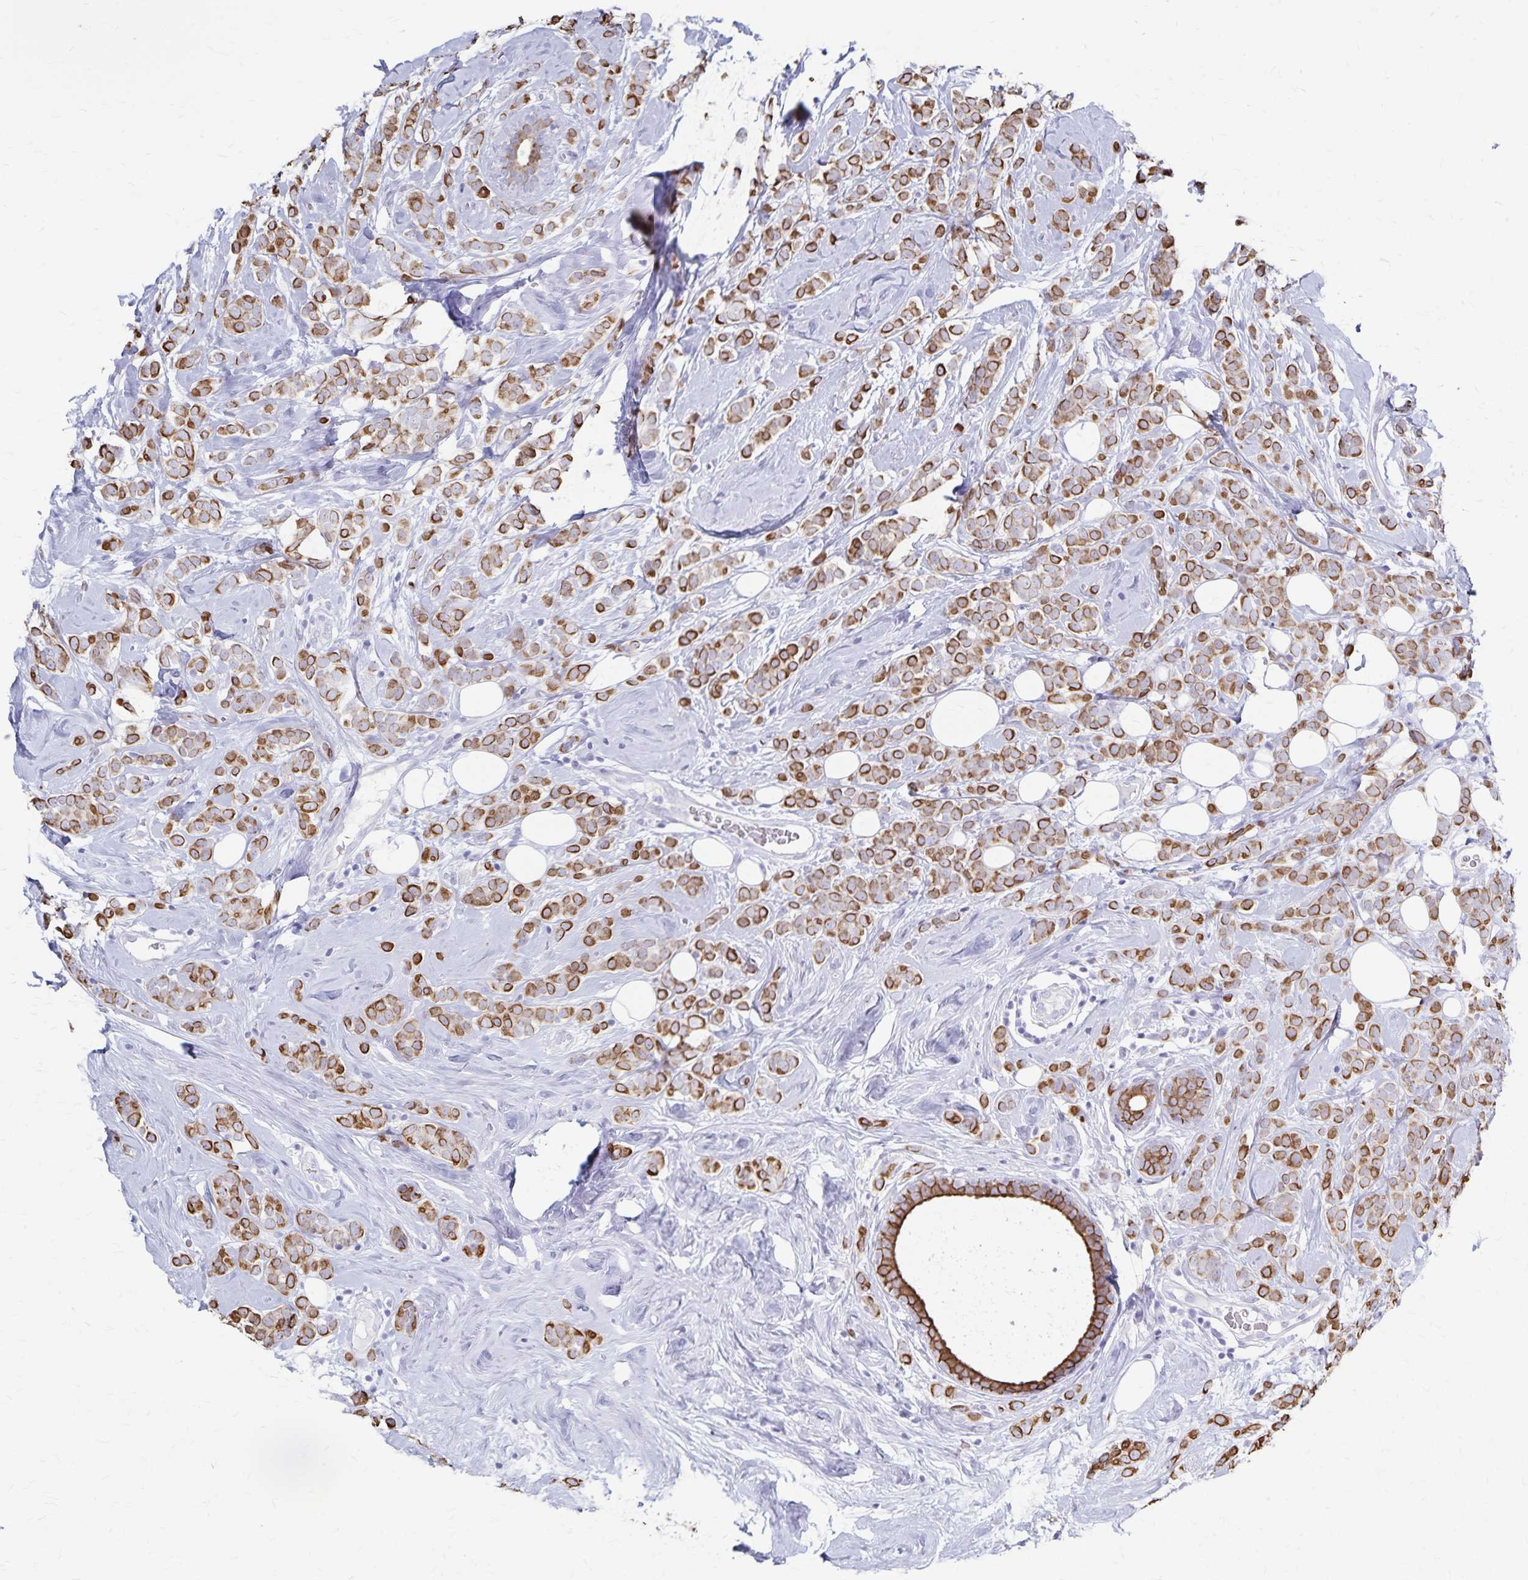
{"staining": {"intensity": "strong", "quantity": ">75%", "location": "cytoplasmic/membranous"}, "tissue": "breast cancer", "cell_type": "Tumor cells", "image_type": "cancer", "snomed": [{"axis": "morphology", "description": "Lobular carcinoma"}, {"axis": "topography", "description": "Breast"}], "caption": "The immunohistochemical stain highlights strong cytoplasmic/membranous staining in tumor cells of lobular carcinoma (breast) tissue. The staining is performed using DAB brown chromogen to label protein expression. The nuclei are counter-stained blue using hematoxylin.", "gene": "GPBAR1", "patient": {"sex": "female", "age": 49}}